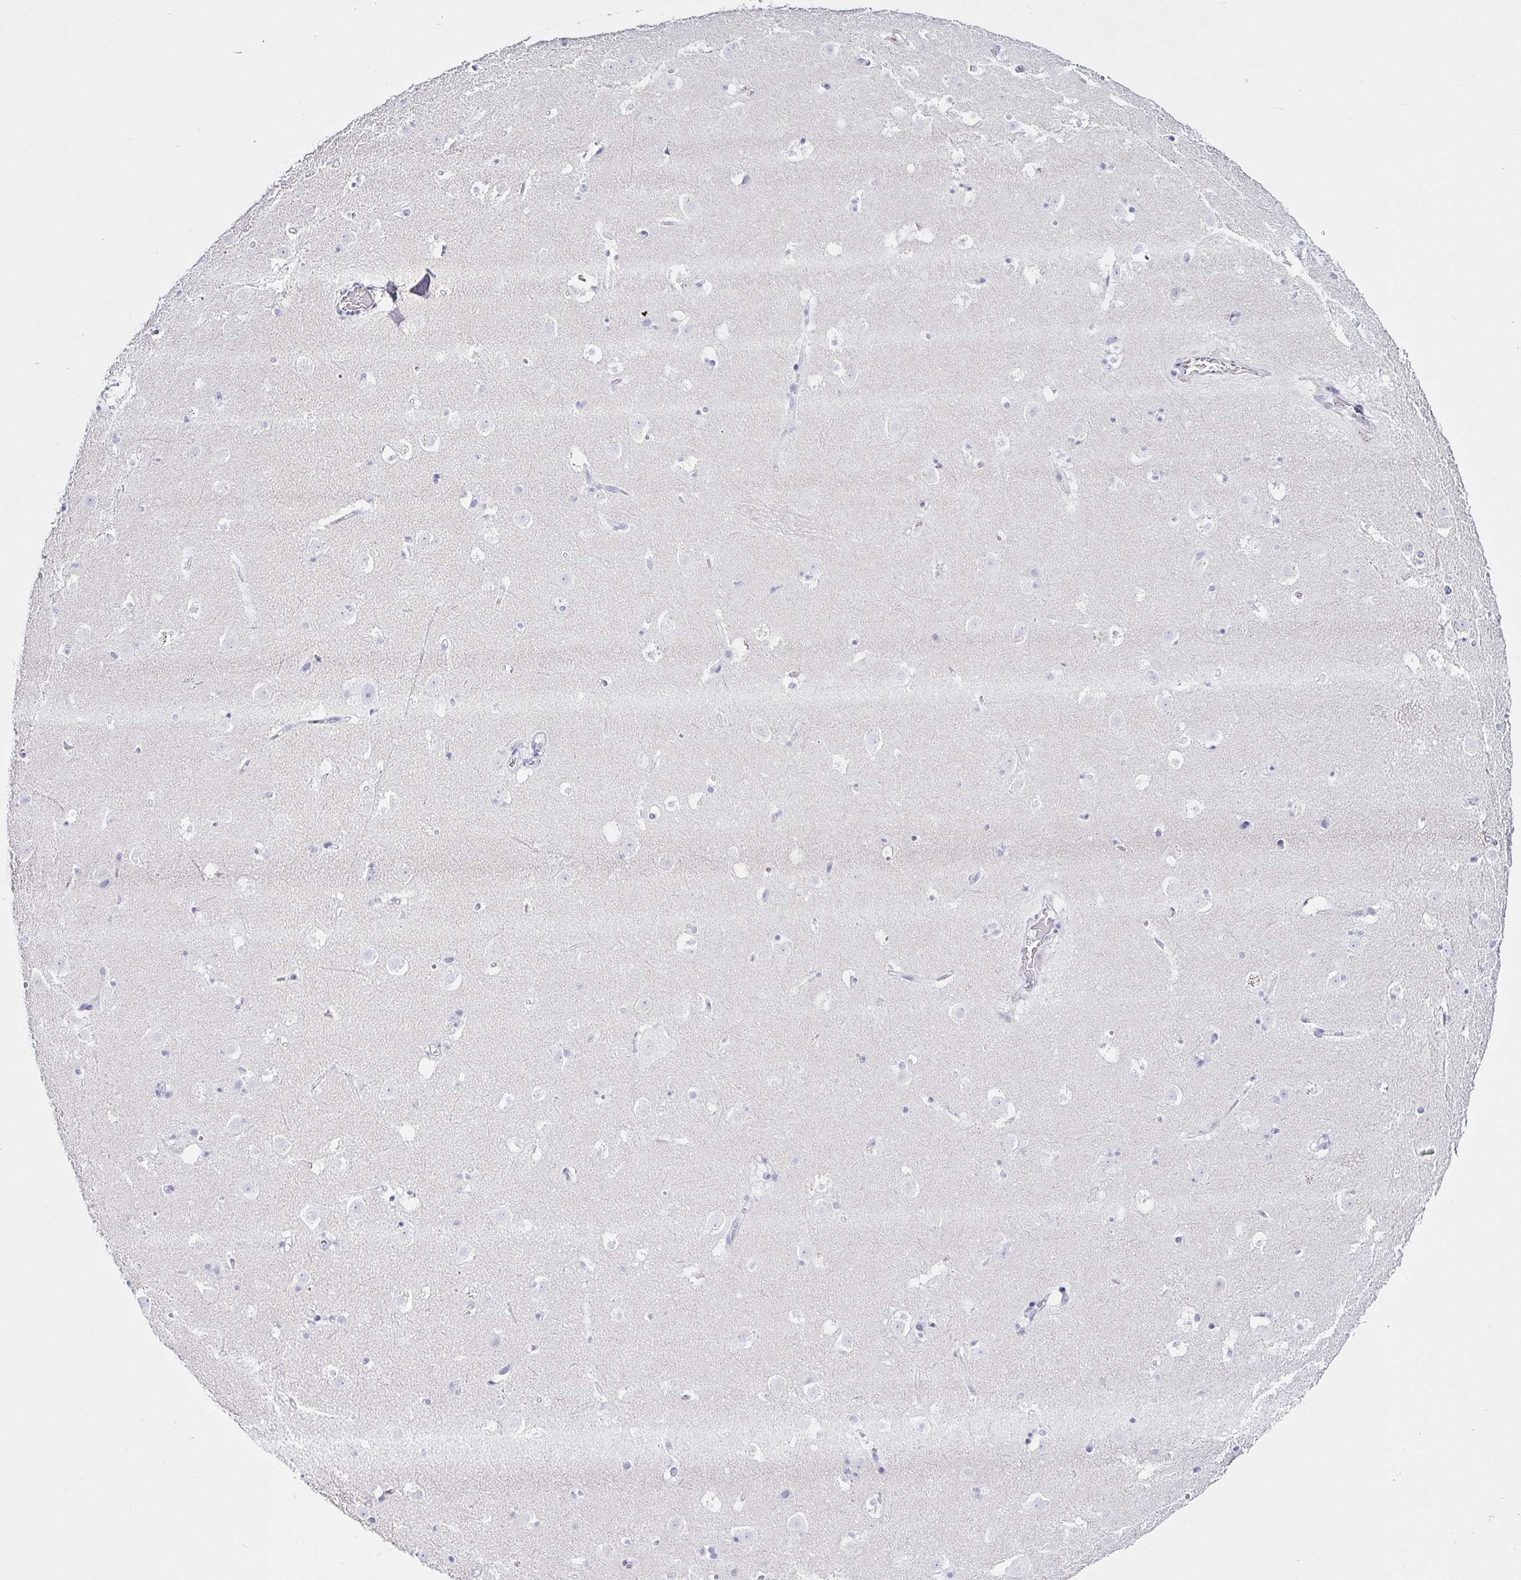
{"staining": {"intensity": "negative", "quantity": "none", "location": "none"}, "tissue": "caudate", "cell_type": "Glial cells", "image_type": "normal", "snomed": [{"axis": "morphology", "description": "Normal tissue, NOS"}, {"axis": "topography", "description": "Lateral ventricle wall"}], "caption": "The histopathology image reveals no staining of glial cells in benign caudate. Nuclei are stained in blue.", "gene": "SERPINB3", "patient": {"sex": "male", "age": 37}}